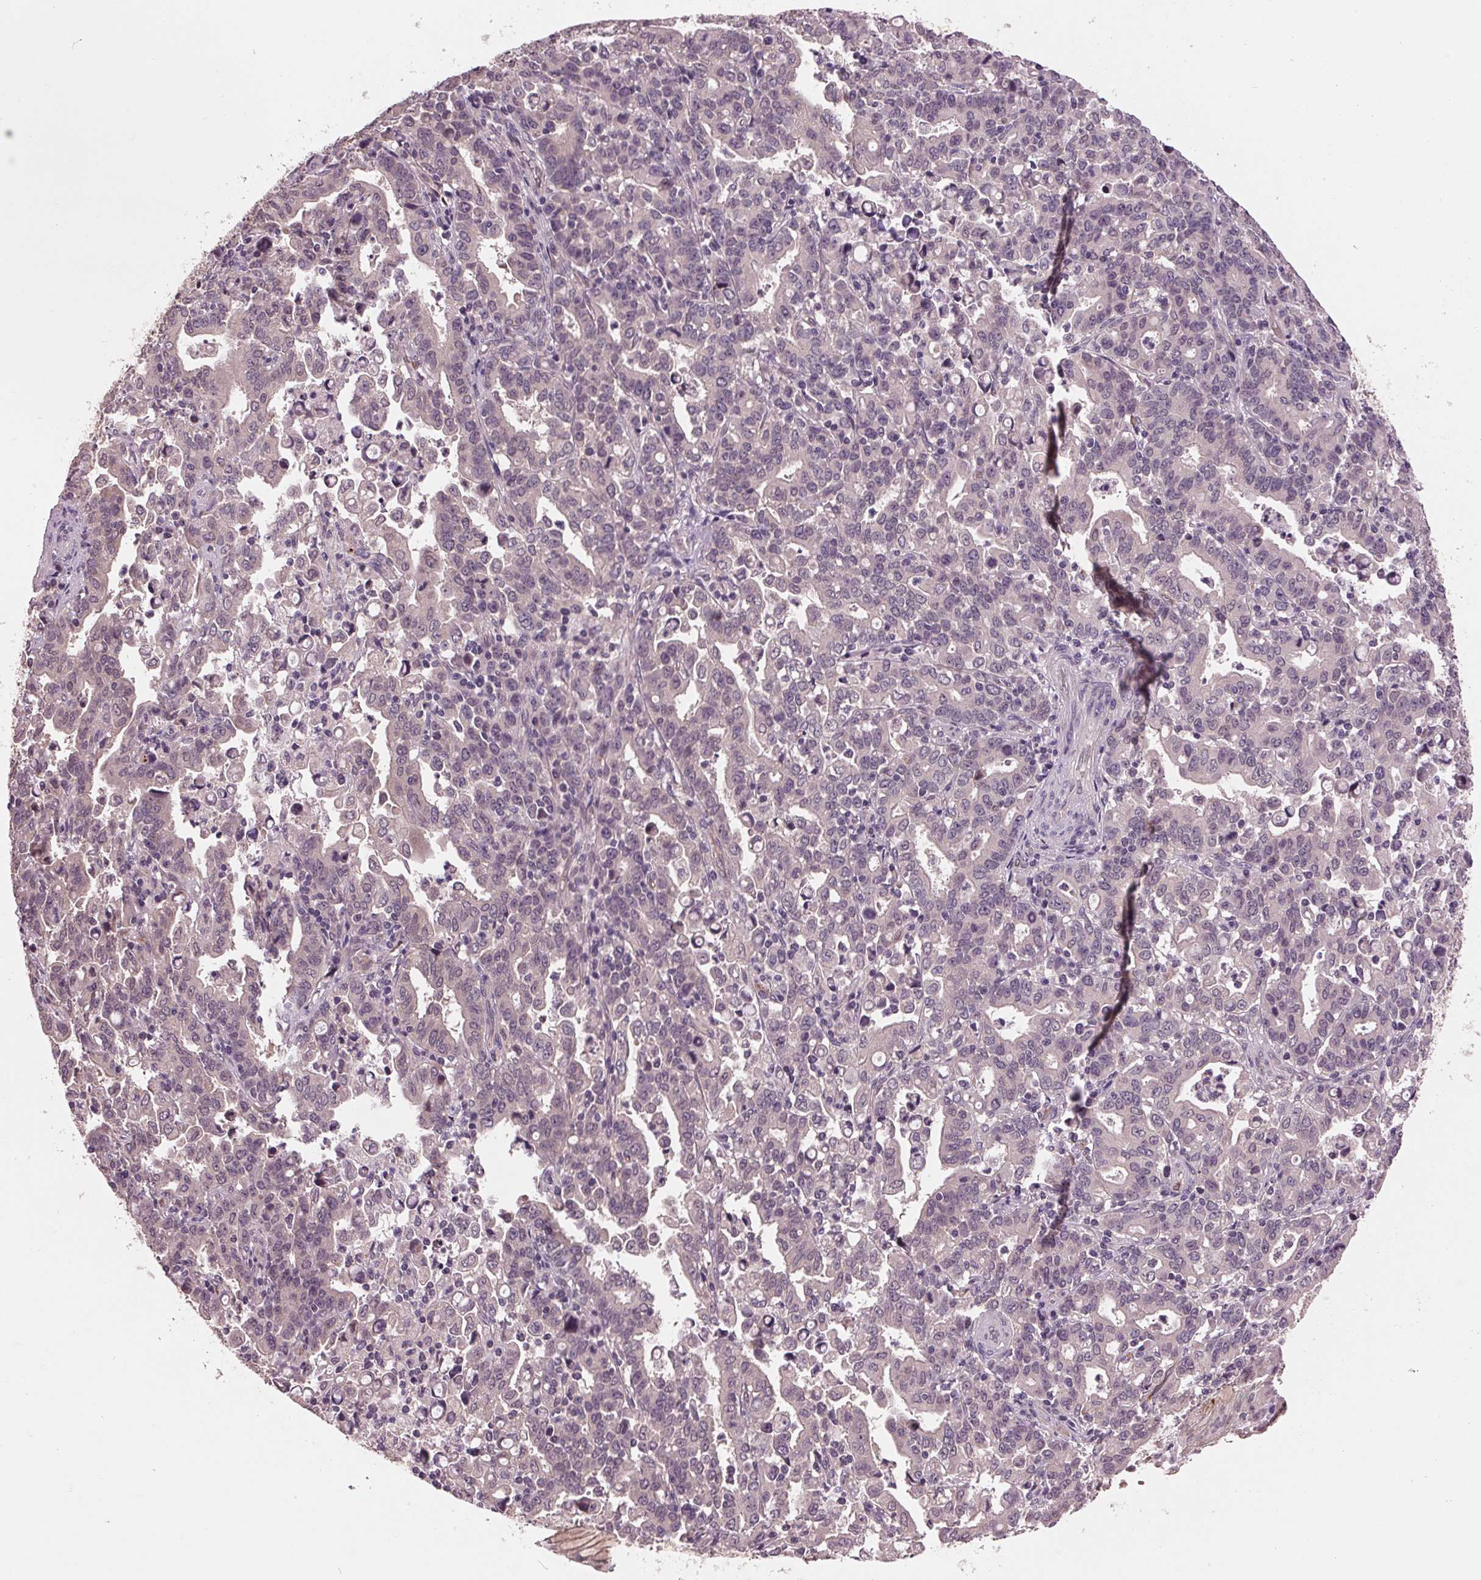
{"staining": {"intensity": "weak", "quantity": "<25%", "location": "cytoplasmic/membranous"}, "tissue": "stomach cancer", "cell_type": "Tumor cells", "image_type": "cancer", "snomed": [{"axis": "morphology", "description": "Adenocarcinoma, NOS"}, {"axis": "topography", "description": "Stomach"}], "caption": "IHC of stomach cancer (adenocarcinoma) displays no positivity in tumor cells.", "gene": "MAPK8", "patient": {"sex": "male", "age": 82}}